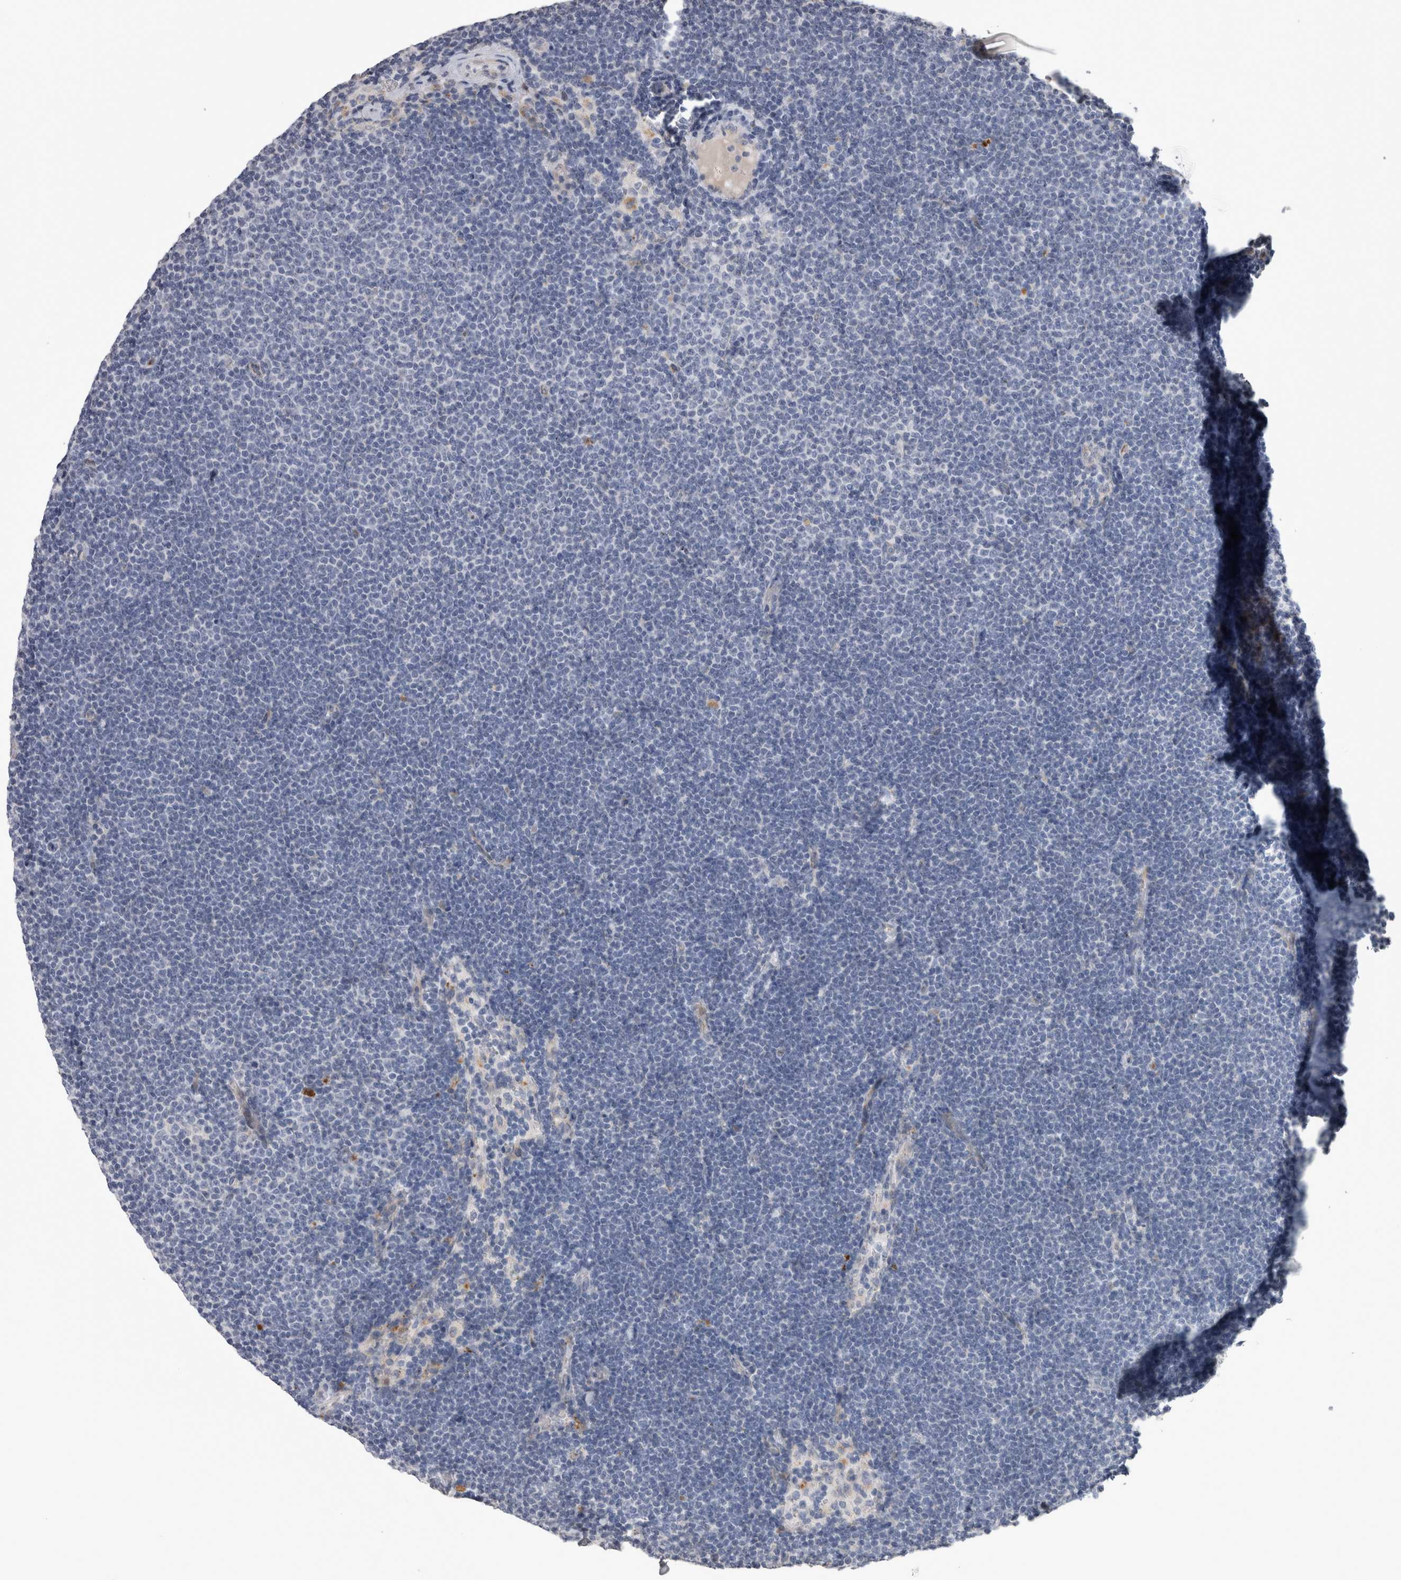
{"staining": {"intensity": "negative", "quantity": "none", "location": "none"}, "tissue": "lymphoma", "cell_type": "Tumor cells", "image_type": "cancer", "snomed": [{"axis": "morphology", "description": "Malignant lymphoma, non-Hodgkin's type, Low grade"}, {"axis": "topography", "description": "Lymph node"}], "caption": "Tumor cells are negative for protein expression in human lymphoma.", "gene": "STC1", "patient": {"sex": "female", "age": 53}}